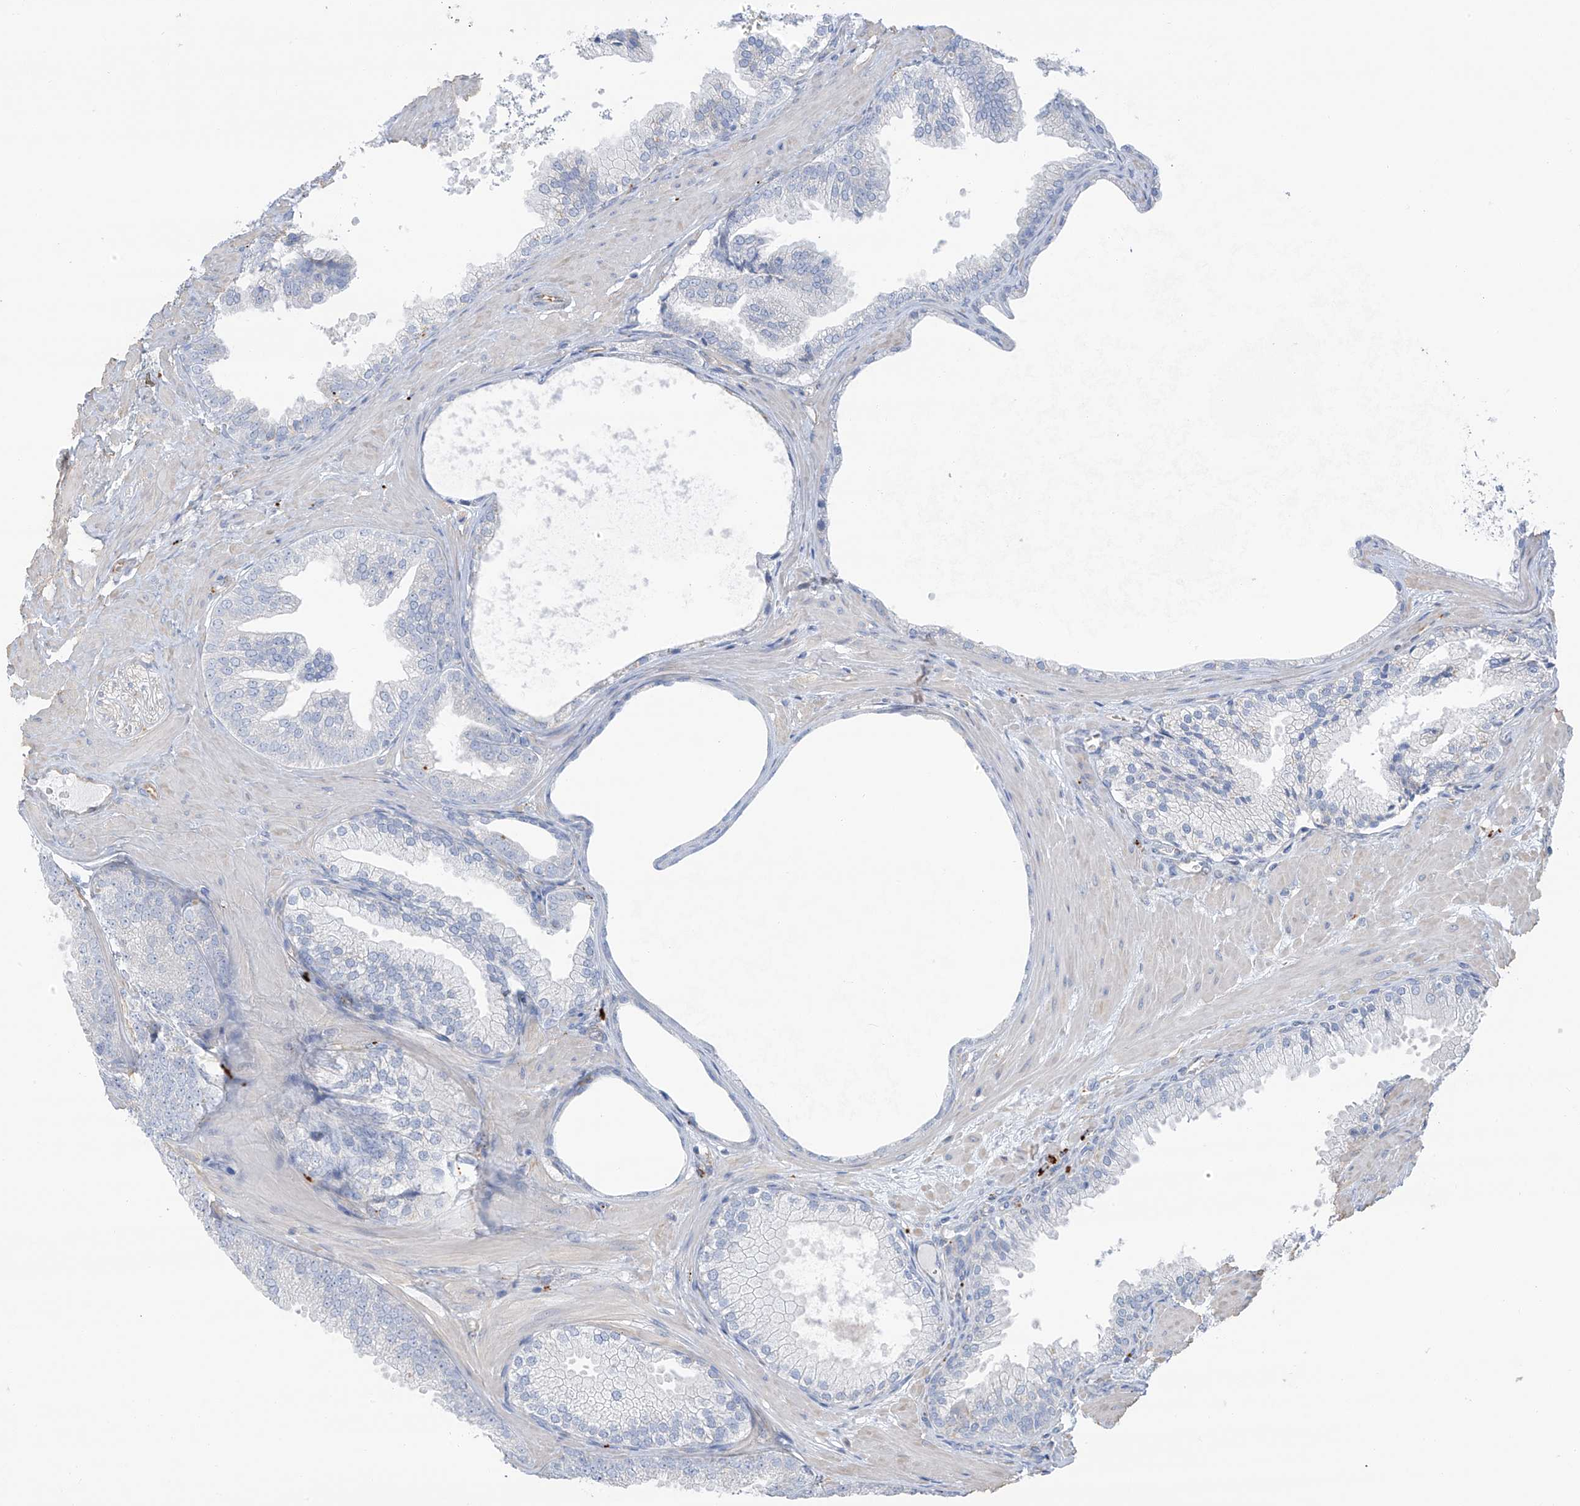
{"staining": {"intensity": "negative", "quantity": "none", "location": "none"}, "tissue": "prostate cancer", "cell_type": "Tumor cells", "image_type": "cancer", "snomed": [{"axis": "morphology", "description": "Adenocarcinoma, Low grade"}, {"axis": "topography", "description": "Prostate"}], "caption": "This is an immunohistochemistry histopathology image of prostate cancer (low-grade adenocarcinoma). There is no expression in tumor cells.", "gene": "TAL2", "patient": {"sex": "male", "age": 63}}